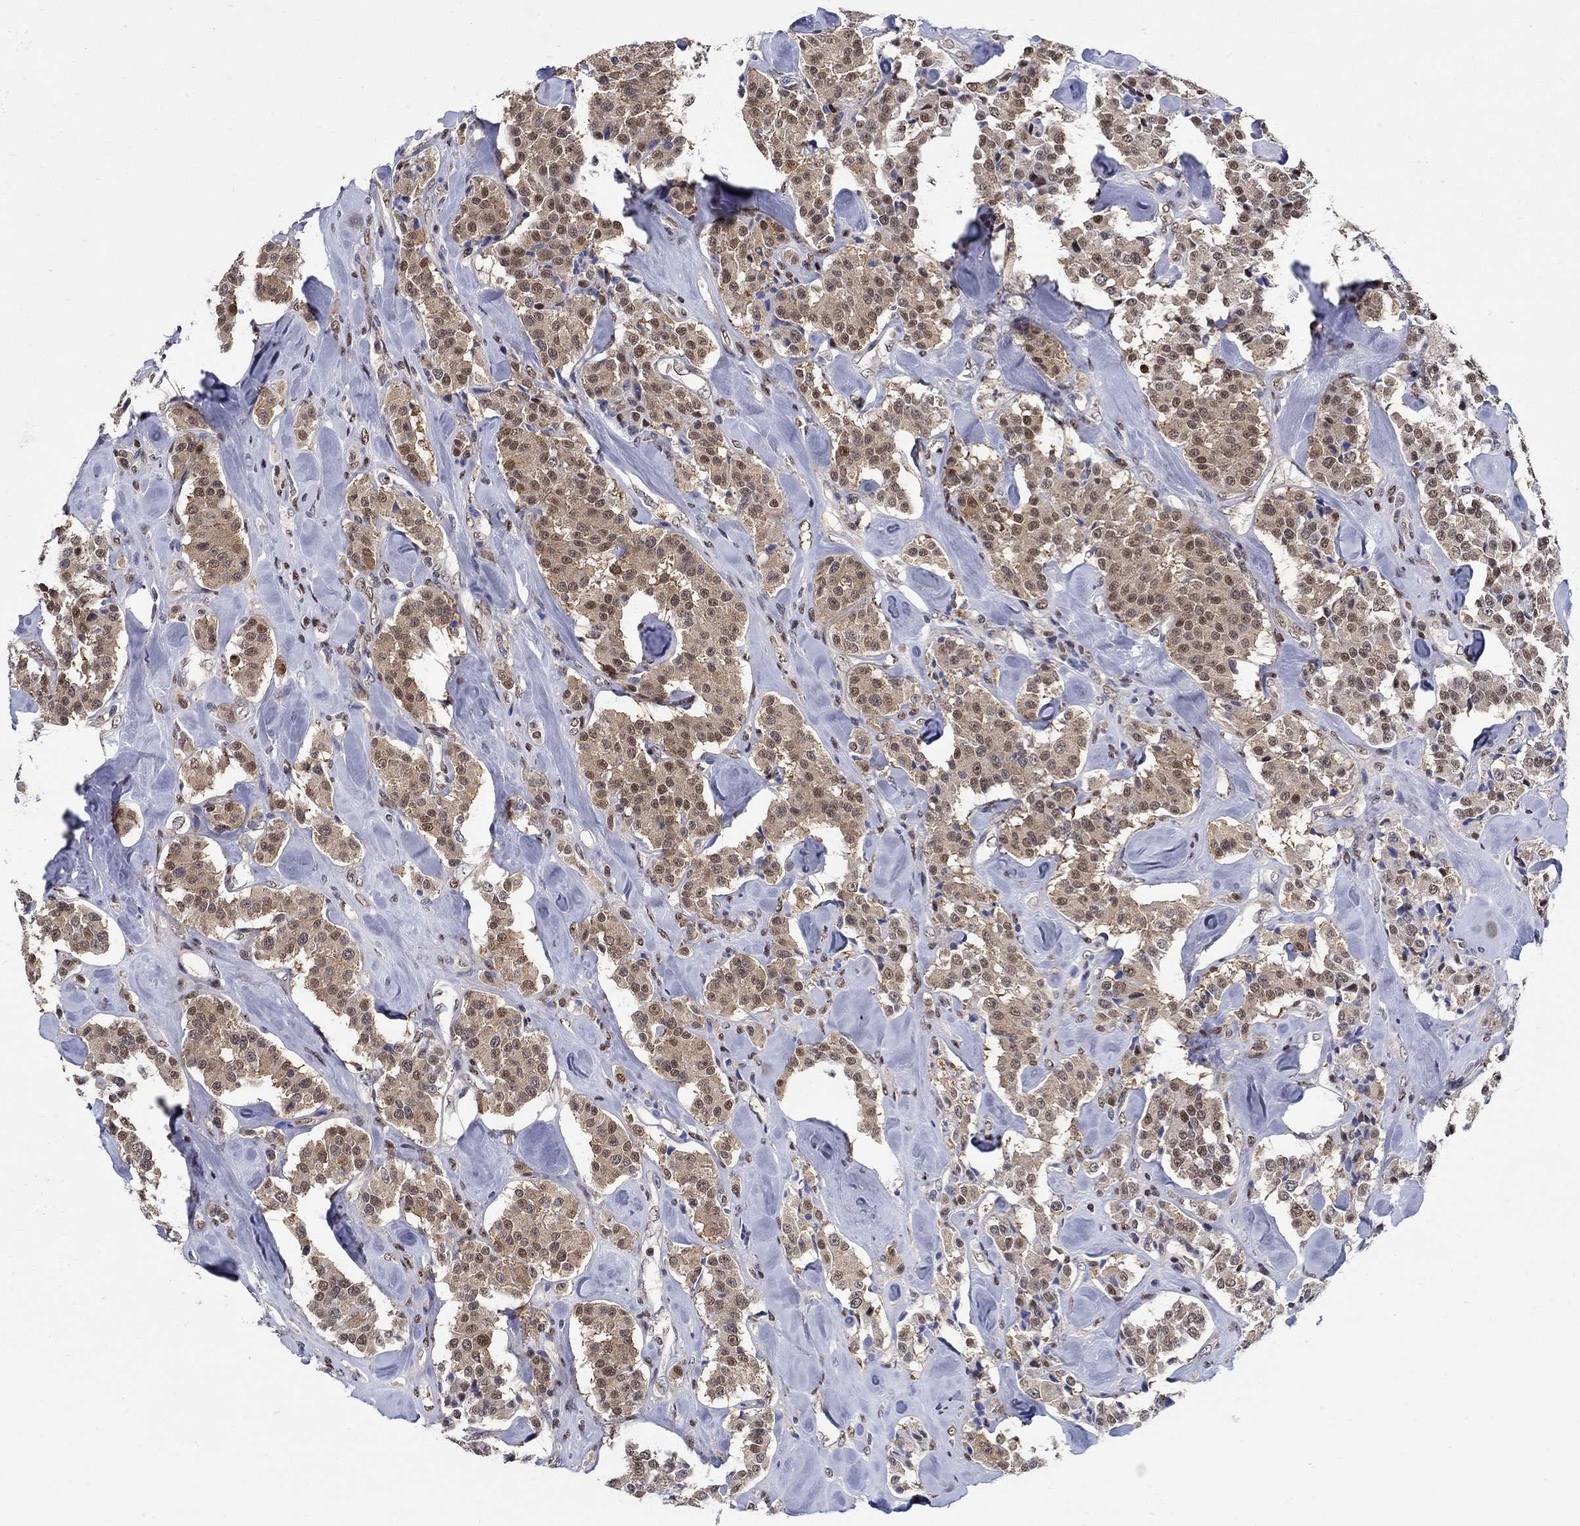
{"staining": {"intensity": "moderate", "quantity": "25%-75%", "location": "cytoplasmic/membranous,nuclear"}, "tissue": "carcinoid", "cell_type": "Tumor cells", "image_type": "cancer", "snomed": [{"axis": "morphology", "description": "Carcinoid, malignant, NOS"}, {"axis": "topography", "description": "Pancreas"}], "caption": "Immunohistochemical staining of human carcinoid exhibits moderate cytoplasmic/membranous and nuclear protein positivity in about 25%-75% of tumor cells. (brown staining indicates protein expression, while blue staining denotes nuclei).", "gene": "ZNF594", "patient": {"sex": "male", "age": 41}}